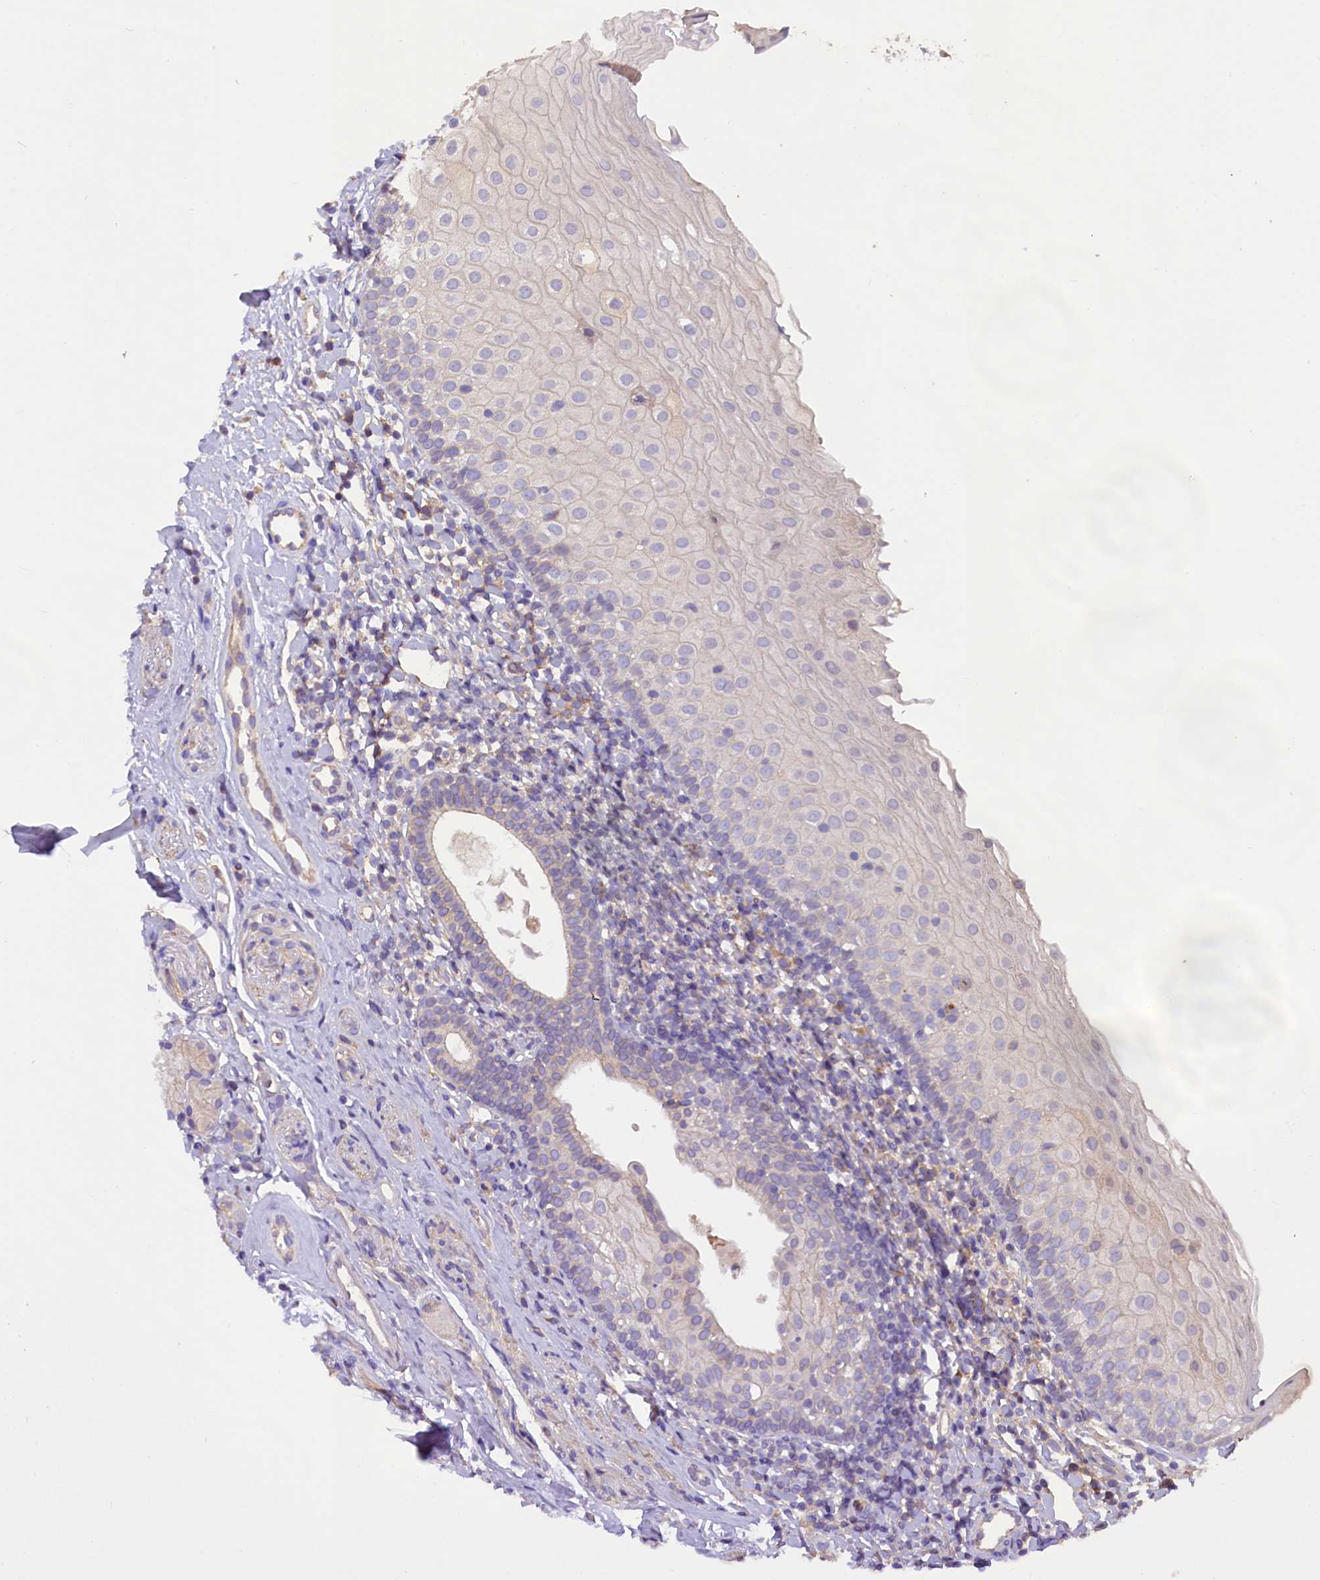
{"staining": {"intensity": "weak", "quantity": "<25%", "location": "cytoplasmic/membranous"}, "tissue": "oral mucosa", "cell_type": "Squamous epithelial cells", "image_type": "normal", "snomed": [{"axis": "morphology", "description": "Normal tissue, NOS"}, {"axis": "topography", "description": "Oral tissue"}], "caption": "A high-resolution image shows immunohistochemistry staining of normal oral mucosa, which exhibits no significant positivity in squamous epithelial cells.", "gene": "ERMARD", "patient": {"sex": "male", "age": 46}}